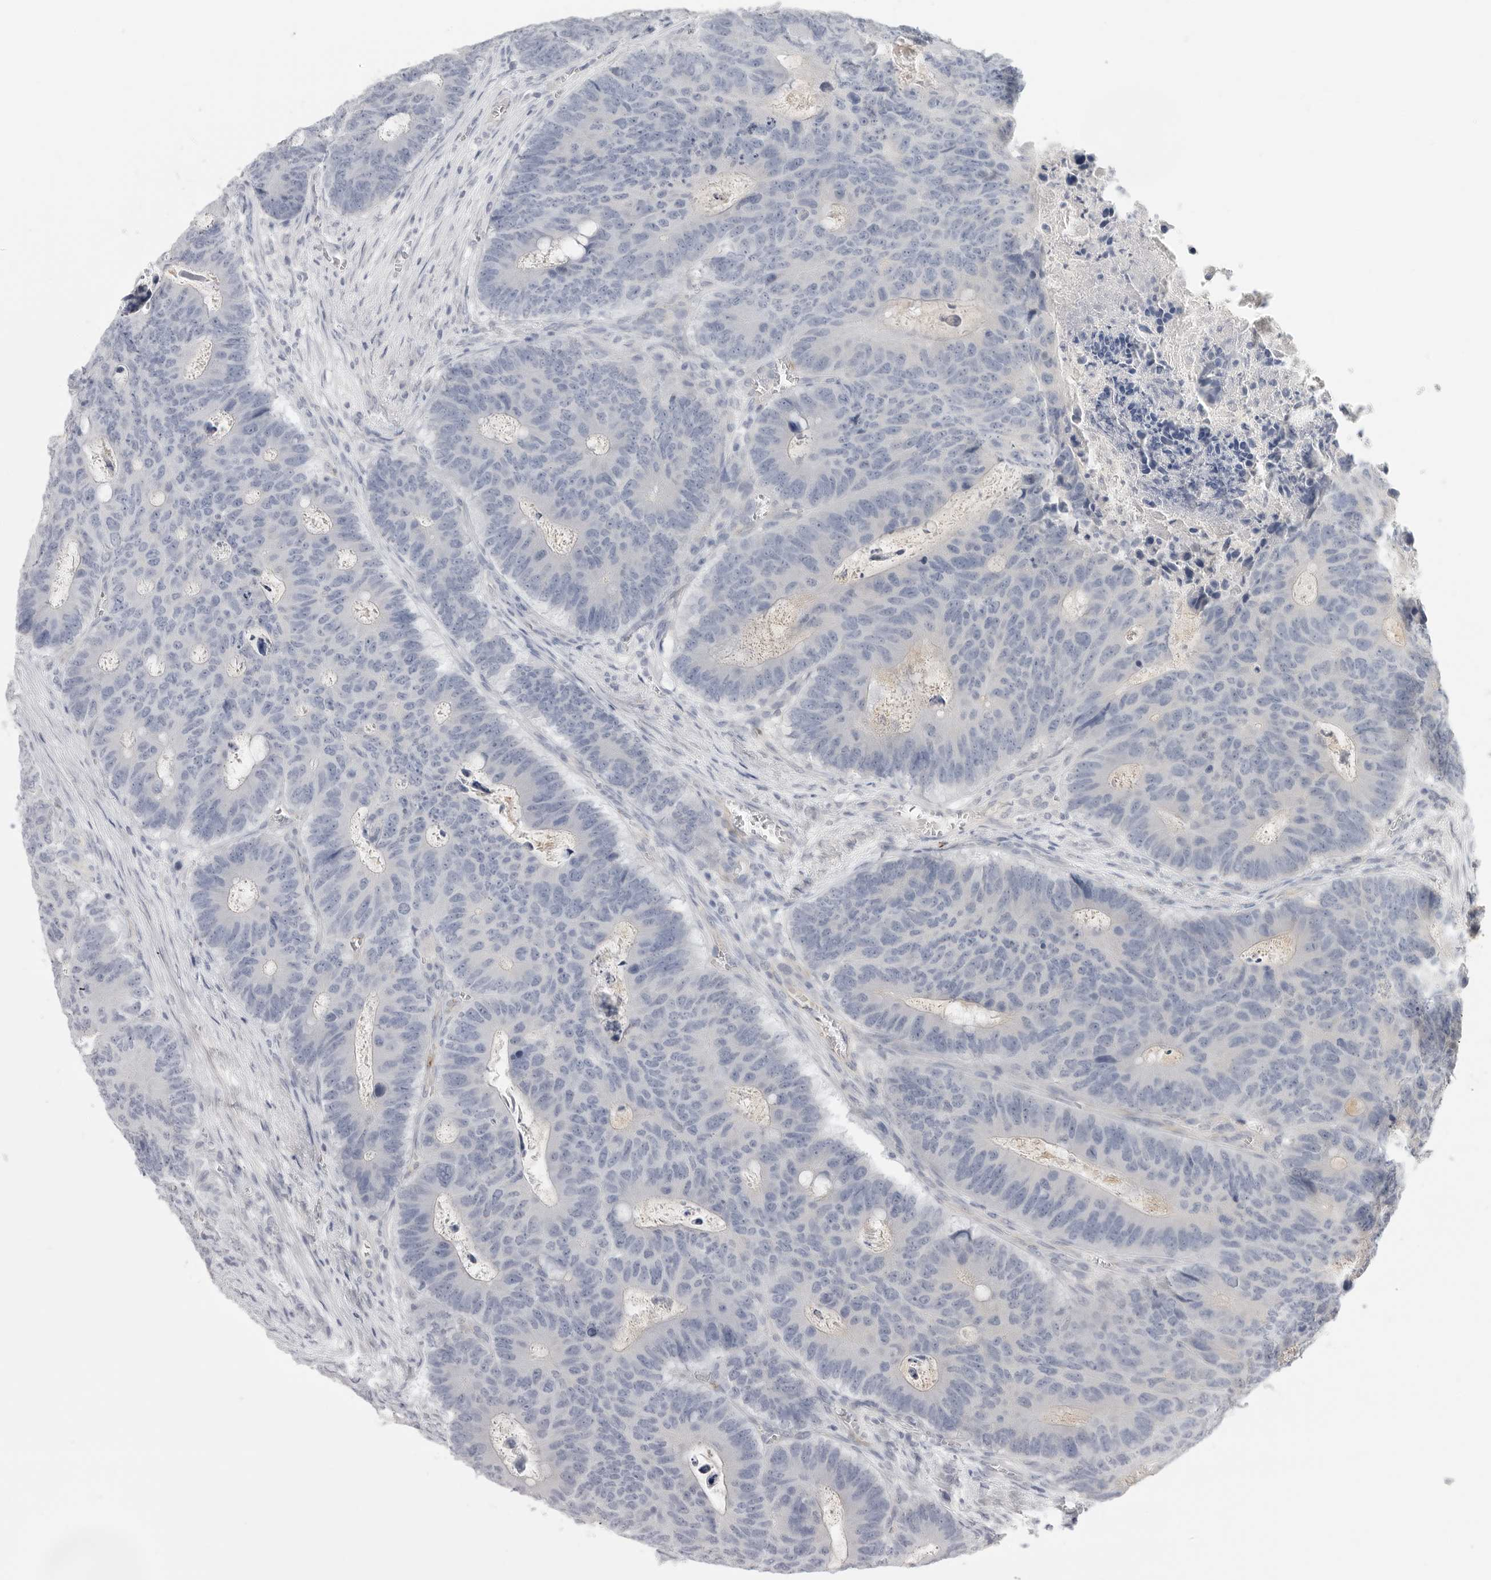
{"staining": {"intensity": "negative", "quantity": "none", "location": "none"}, "tissue": "colorectal cancer", "cell_type": "Tumor cells", "image_type": "cancer", "snomed": [{"axis": "morphology", "description": "Adenocarcinoma, NOS"}, {"axis": "topography", "description": "Colon"}], "caption": "An image of colorectal cancer (adenocarcinoma) stained for a protein shows no brown staining in tumor cells.", "gene": "XIRP1", "patient": {"sex": "male", "age": 87}}